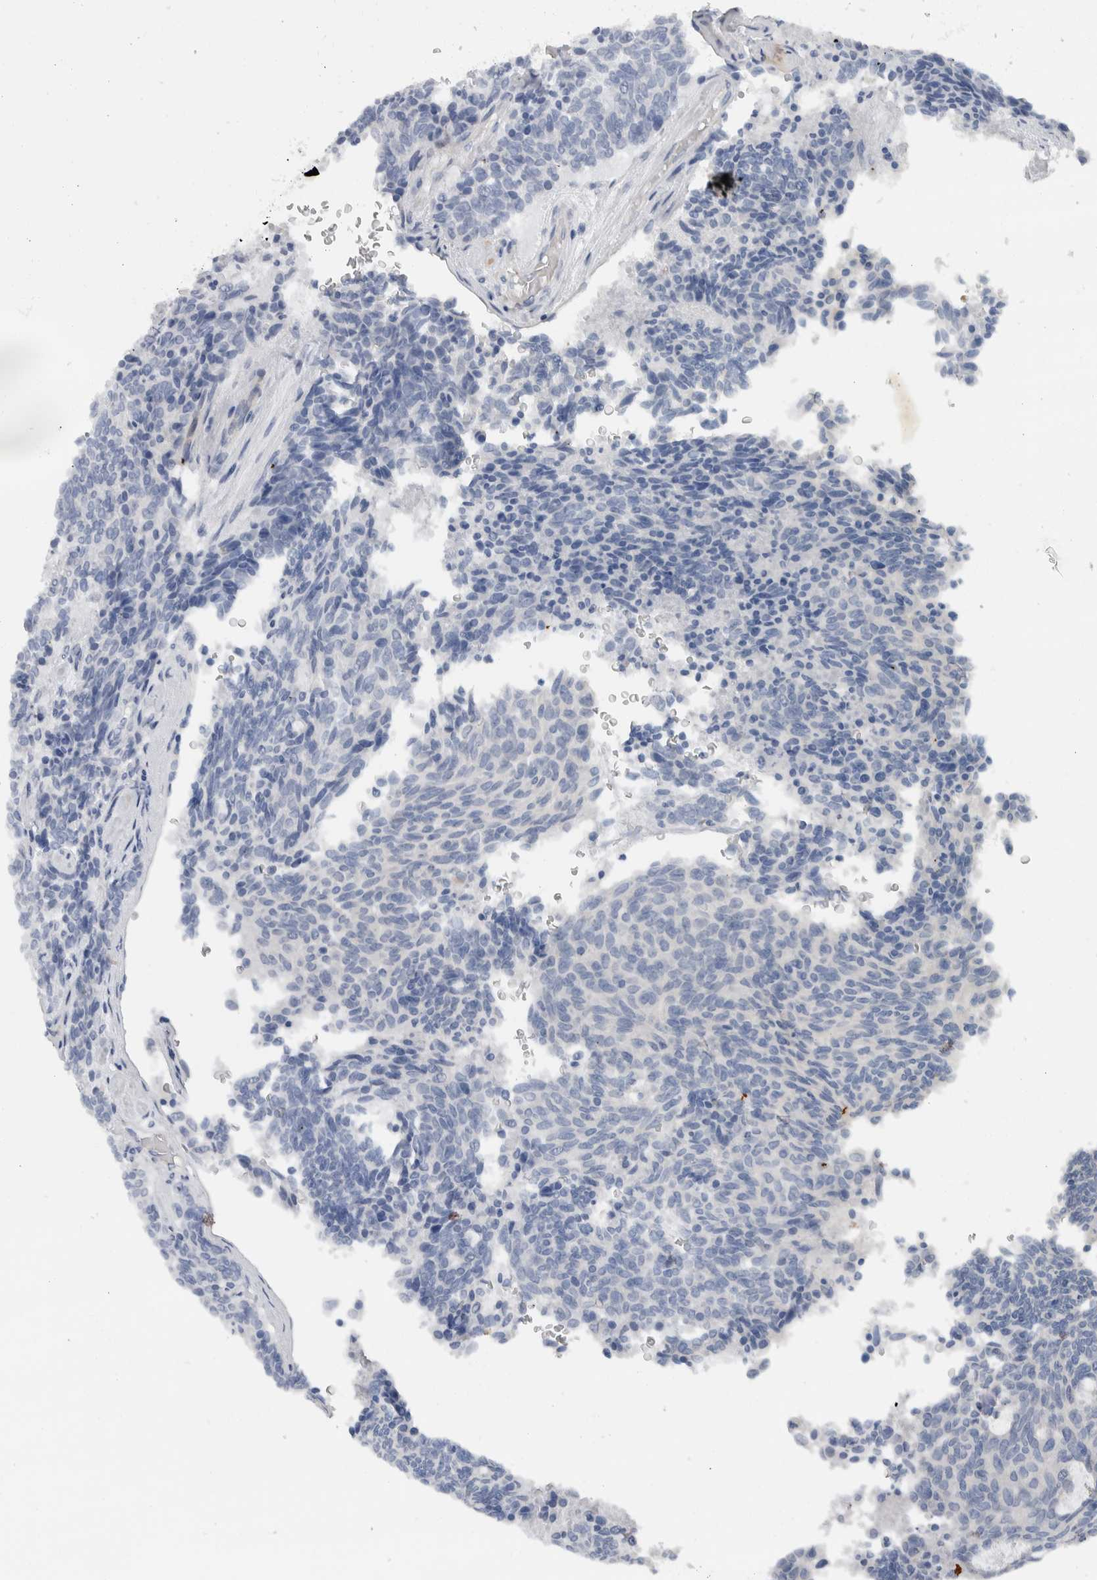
{"staining": {"intensity": "negative", "quantity": "none", "location": "none"}, "tissue": "carcinoid", "cell_type": "Tumor cells", "image_type": "cancer", "snomed": [{"axis": "morphology", "description": "Carcinoid, malignant, NOS"}, {"axis": "topography", "description": "Pancreas"}], "caption": "Tumor cells show no significant protein expression in carcinoid.", "gene": "NEFM", "patient": {"sex": "female", "age": 54}}